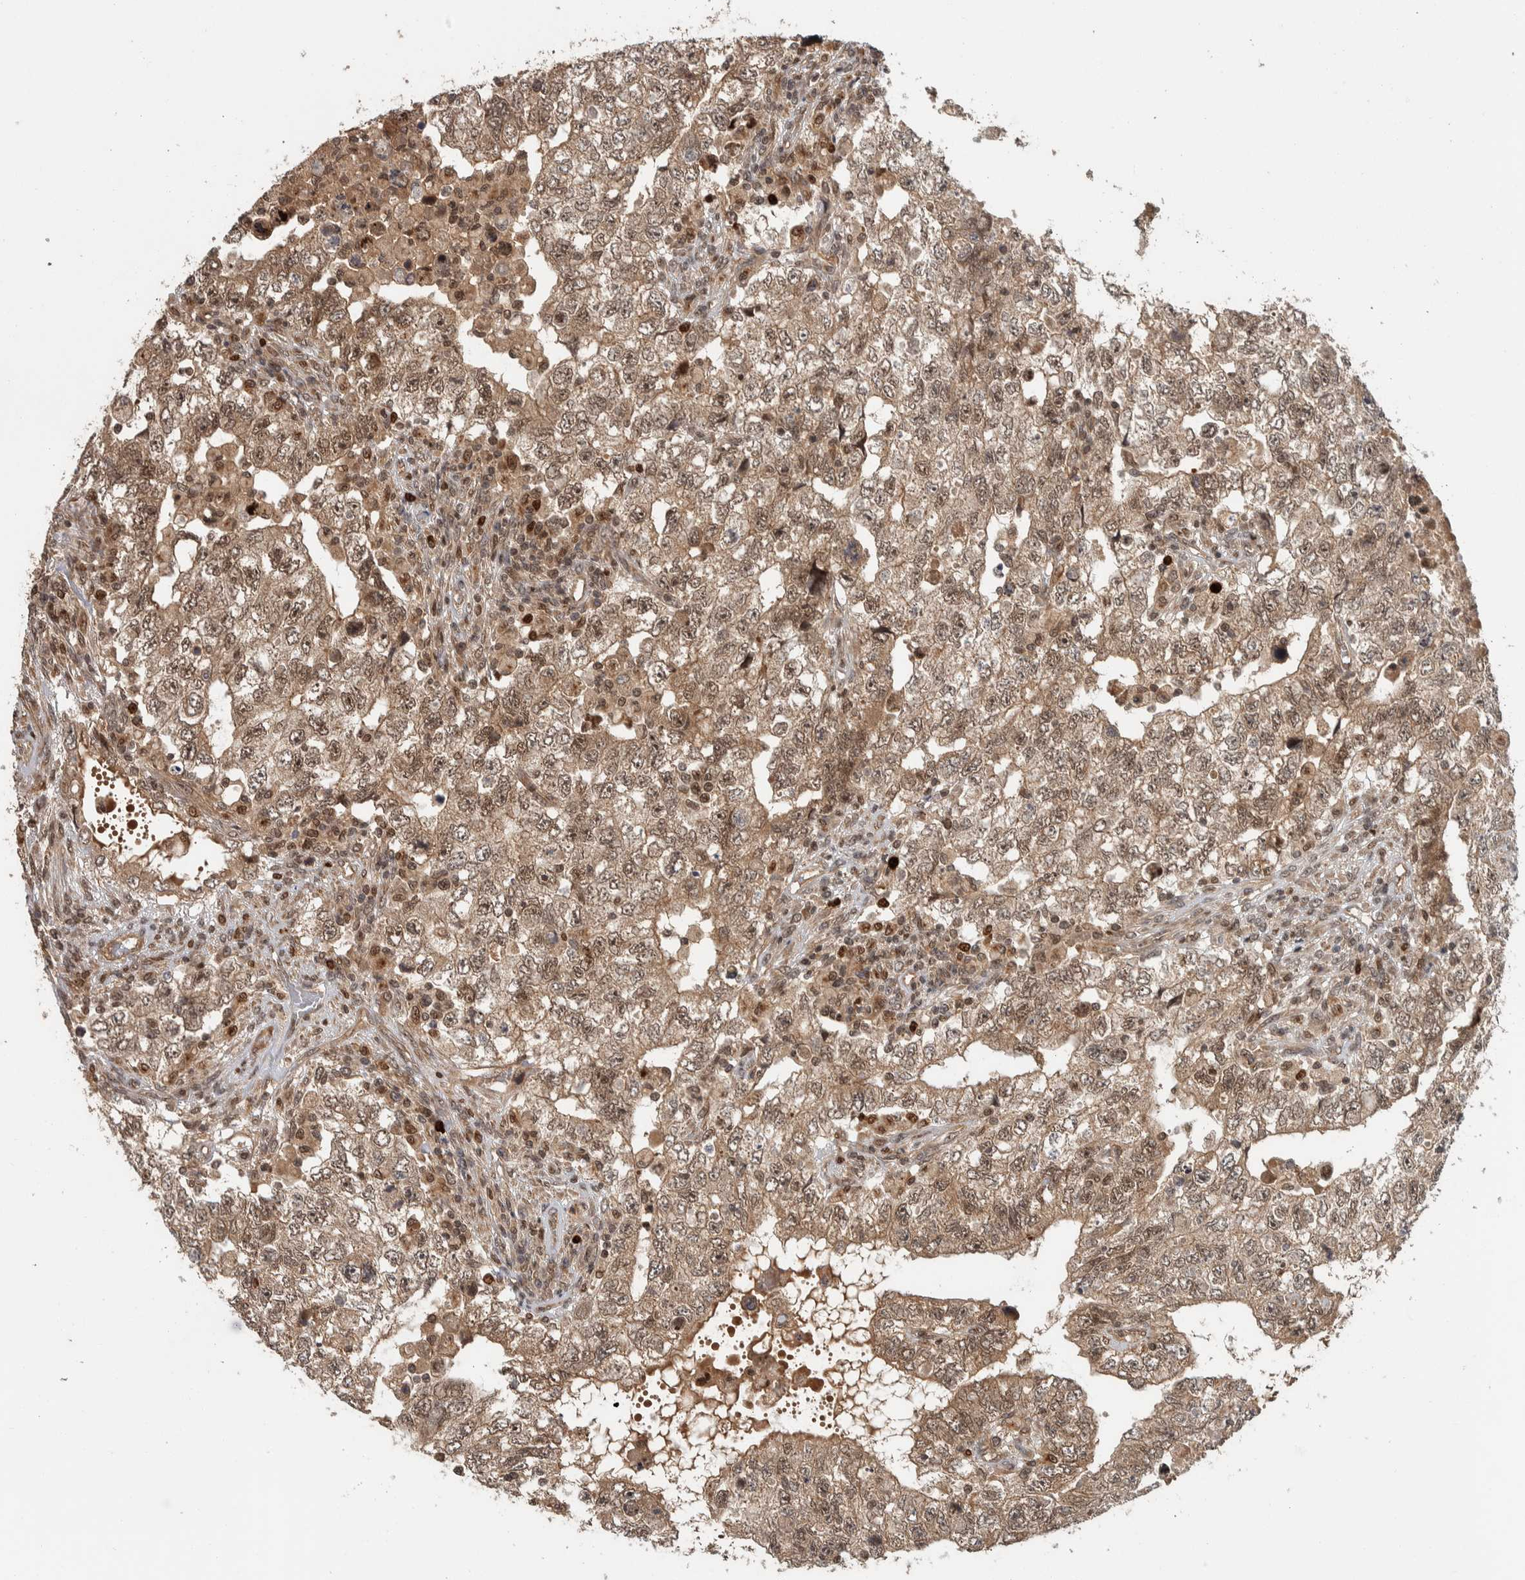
{"staining": {"intensity": "weak", "quantity": ">75%", "location": "cytoplasmic/membranous,nuclear"}, "tissue": "testis cancer", "cell_type": "Tumor cells", "image_type": "cancer", "snomed": [{"axis": "morphology", "description": "Carcinoma, Embryonal, NOS"}, {"axis": "topography", "description": "Testis"}], "caption": "Weak cytoplasmic/membranous and nuclear positivity is appreciated in approximately >75% of tumor cells in testis cancer (embryonal carcinoma).", "gene": "RPS6KA4", "patient": {"sex": "male", "age": 36}}